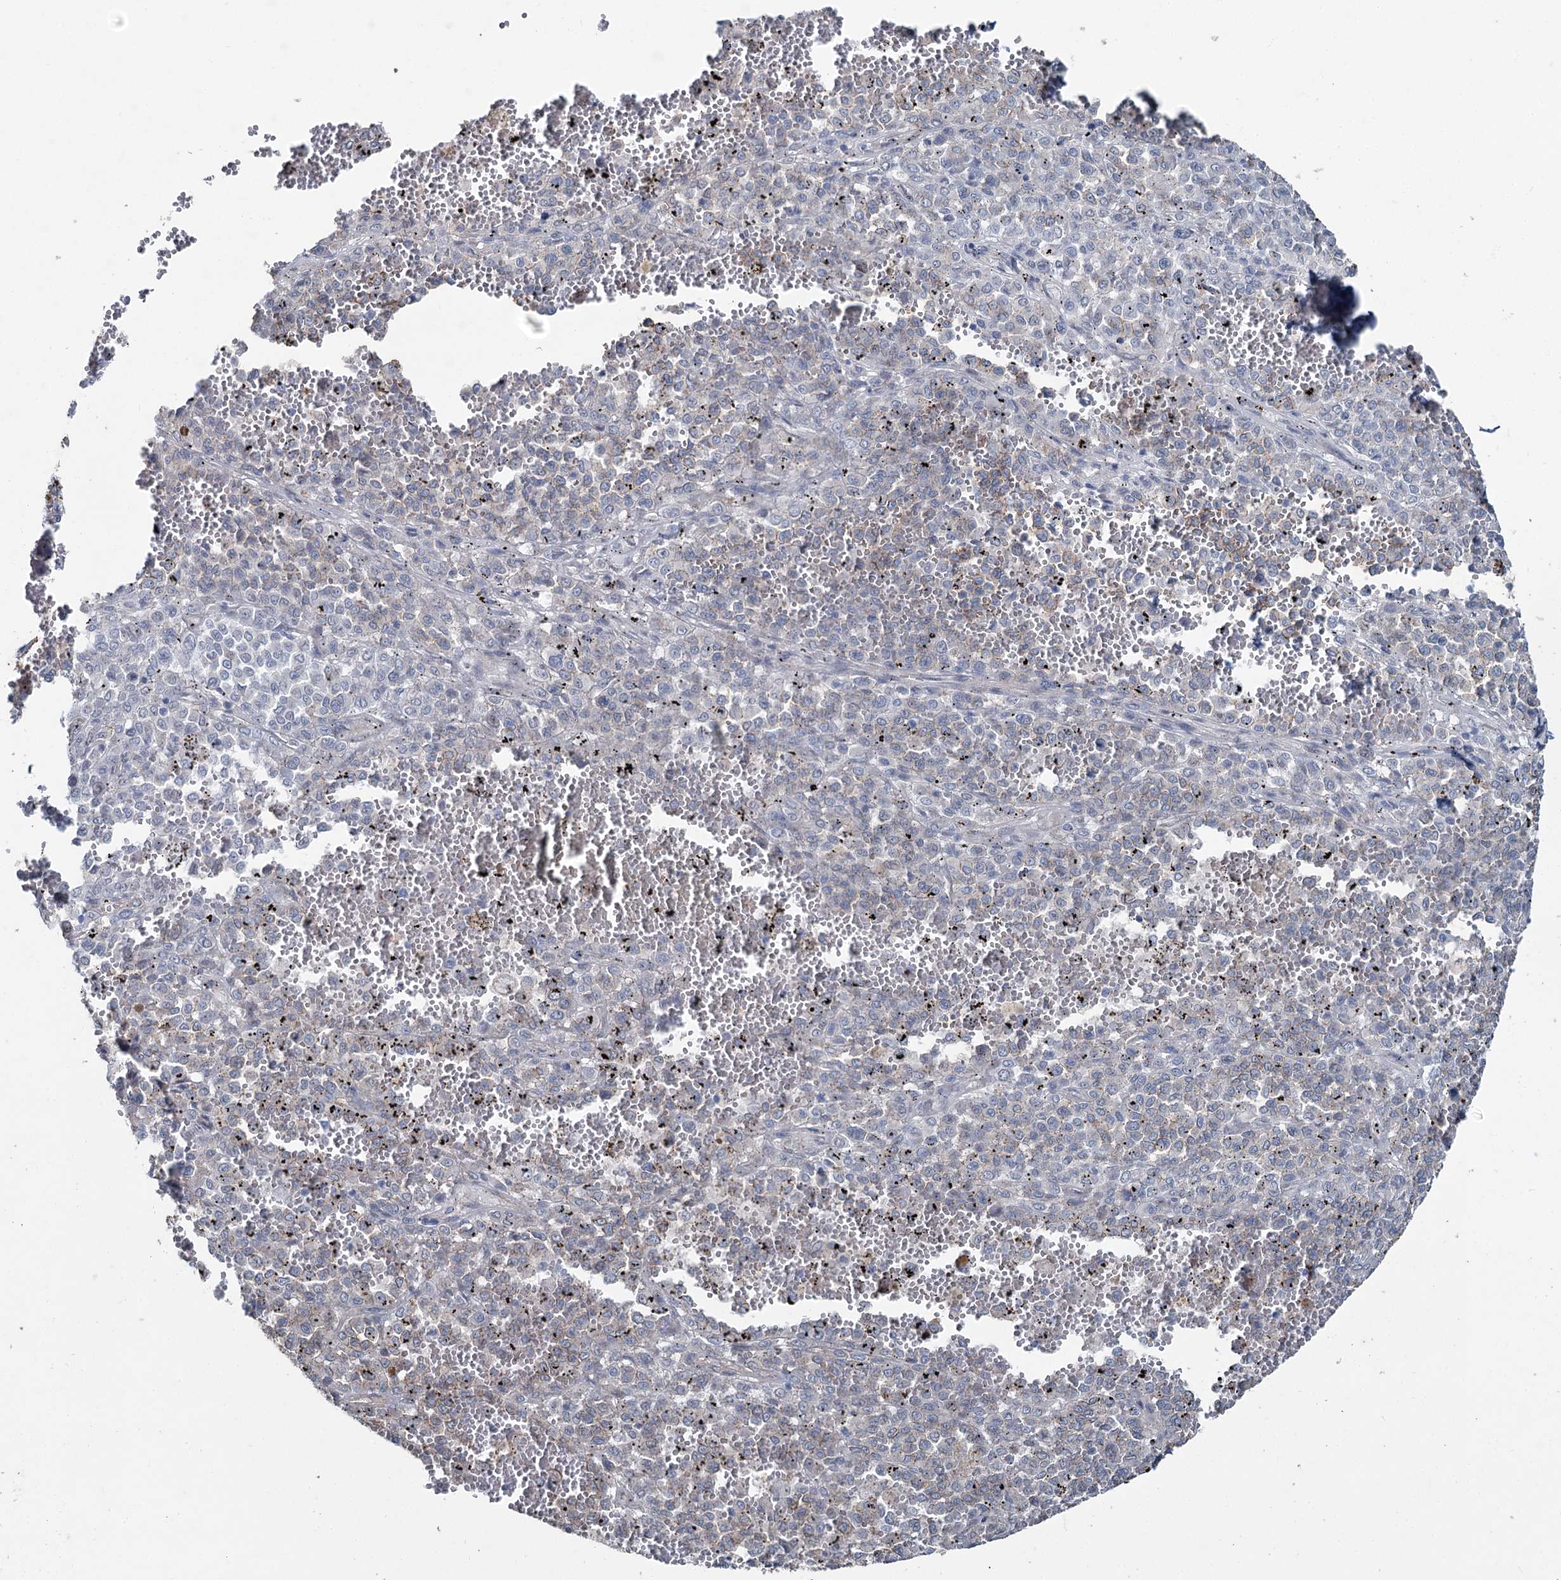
{"staining": {"intensity": "negative", "quantity": "none", "location": "none"}, "tissue": "melanoma", "cell_type": "Tumor cells", "image_type": "cancer", "snomed": [{"axis": "morphology", "description": "Malignant melanoma, Metastatic site"}, {"axis": "topography", "description": "Pancreas"}], "caption": "An immunohistochemistry photomicrograph of melanoma is shown. There is no staining in tumor cells of melanoma.", "gene": "FAM120B", "patient": {"sex": "female", "age": 30}}